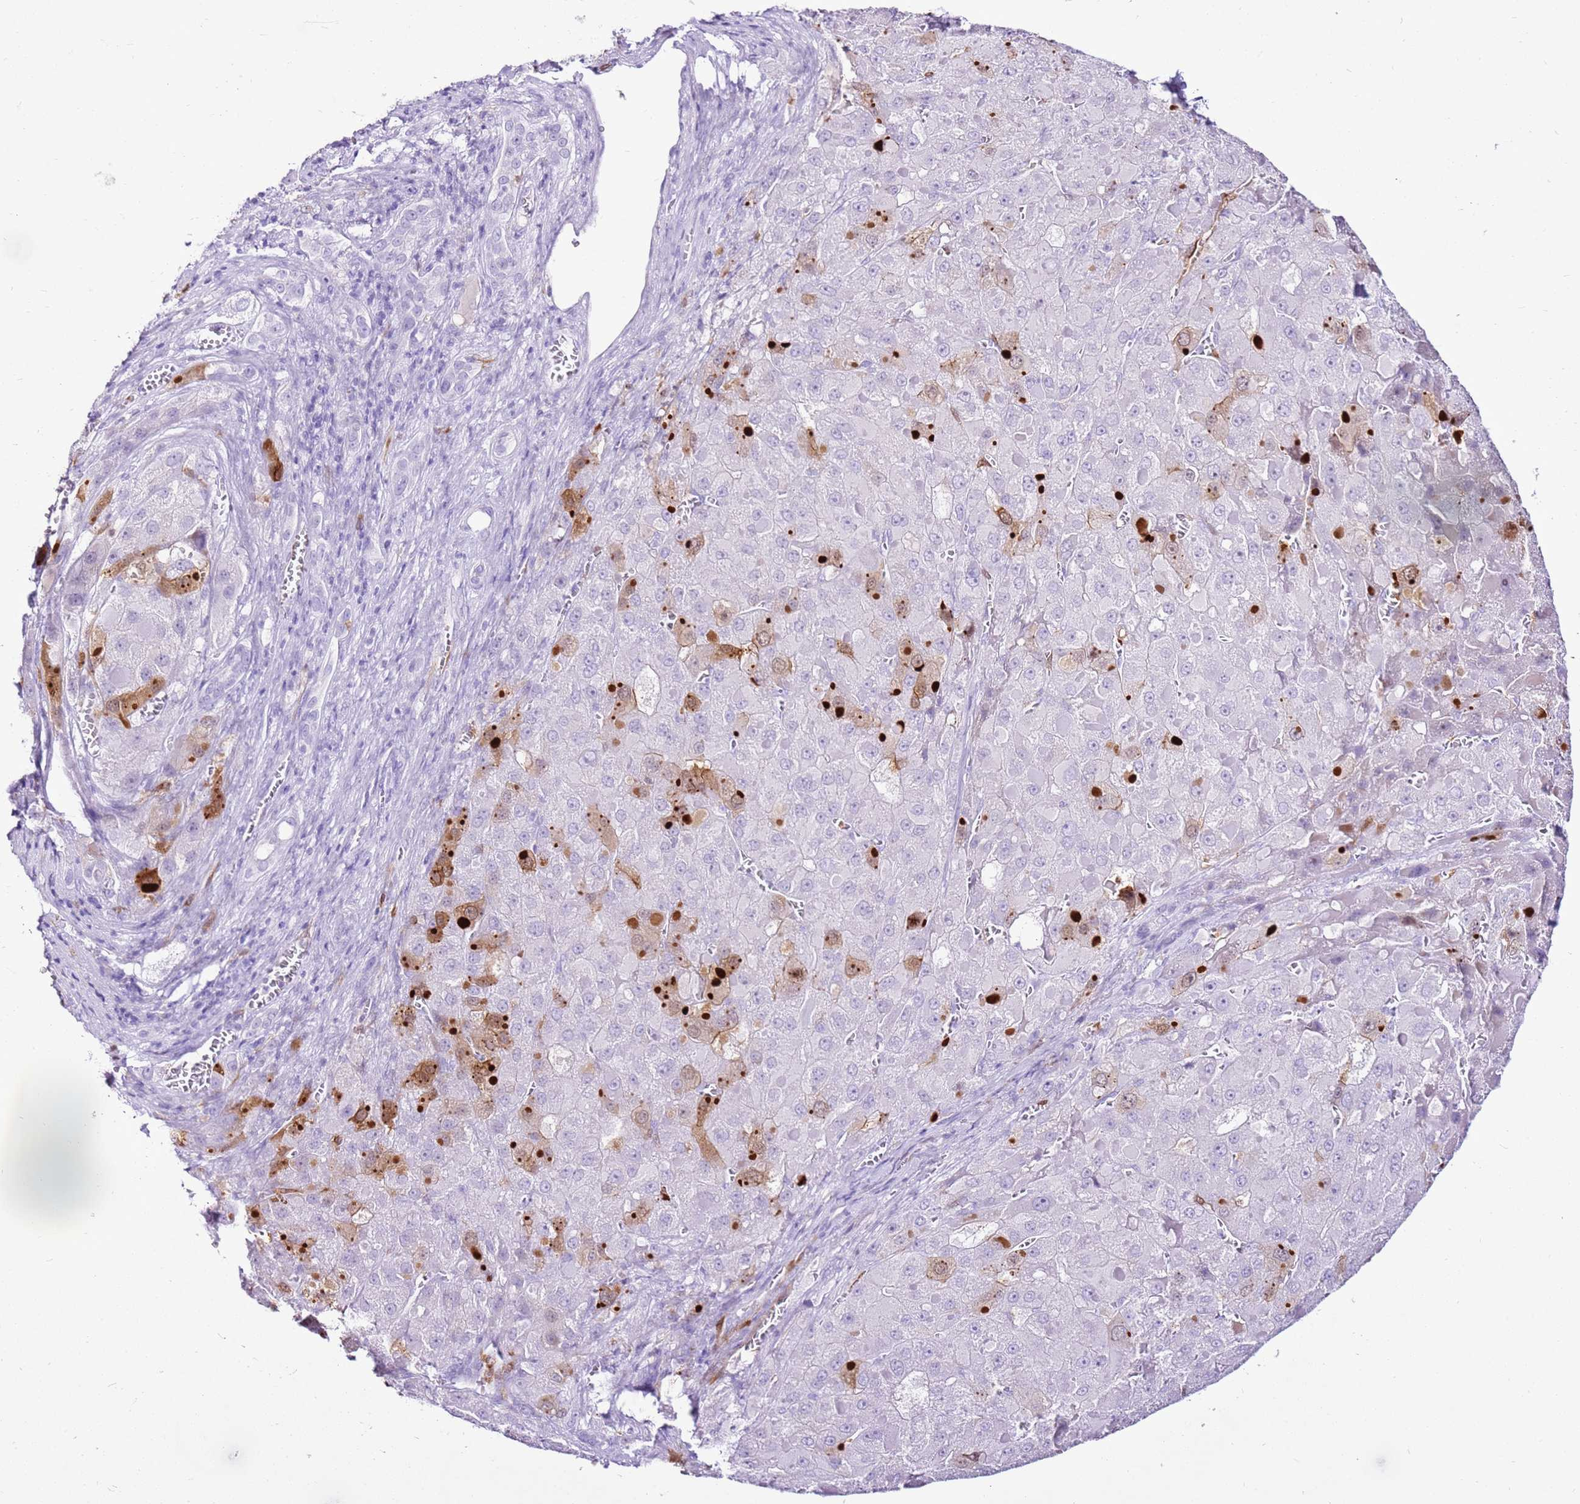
{"staining": {"intensity": "negative", "quantity": "none", "location": "none"}, "tissue": "liver cancer", "cell_type": "Tumor cells", "image_type": "cancer", "snomed": [{"axis": "morphology", "description": "Carcinoma, Hepatocellular, NOS"}, {"axis": "topography", "description": "Liver"}], "caption": "Immunohistochemical staining of human liver hepatocellular carcinoma shows no significant expression in tumor cells.", "gene": "SPC25", "patient": {"sex": "female", "age": 73}}